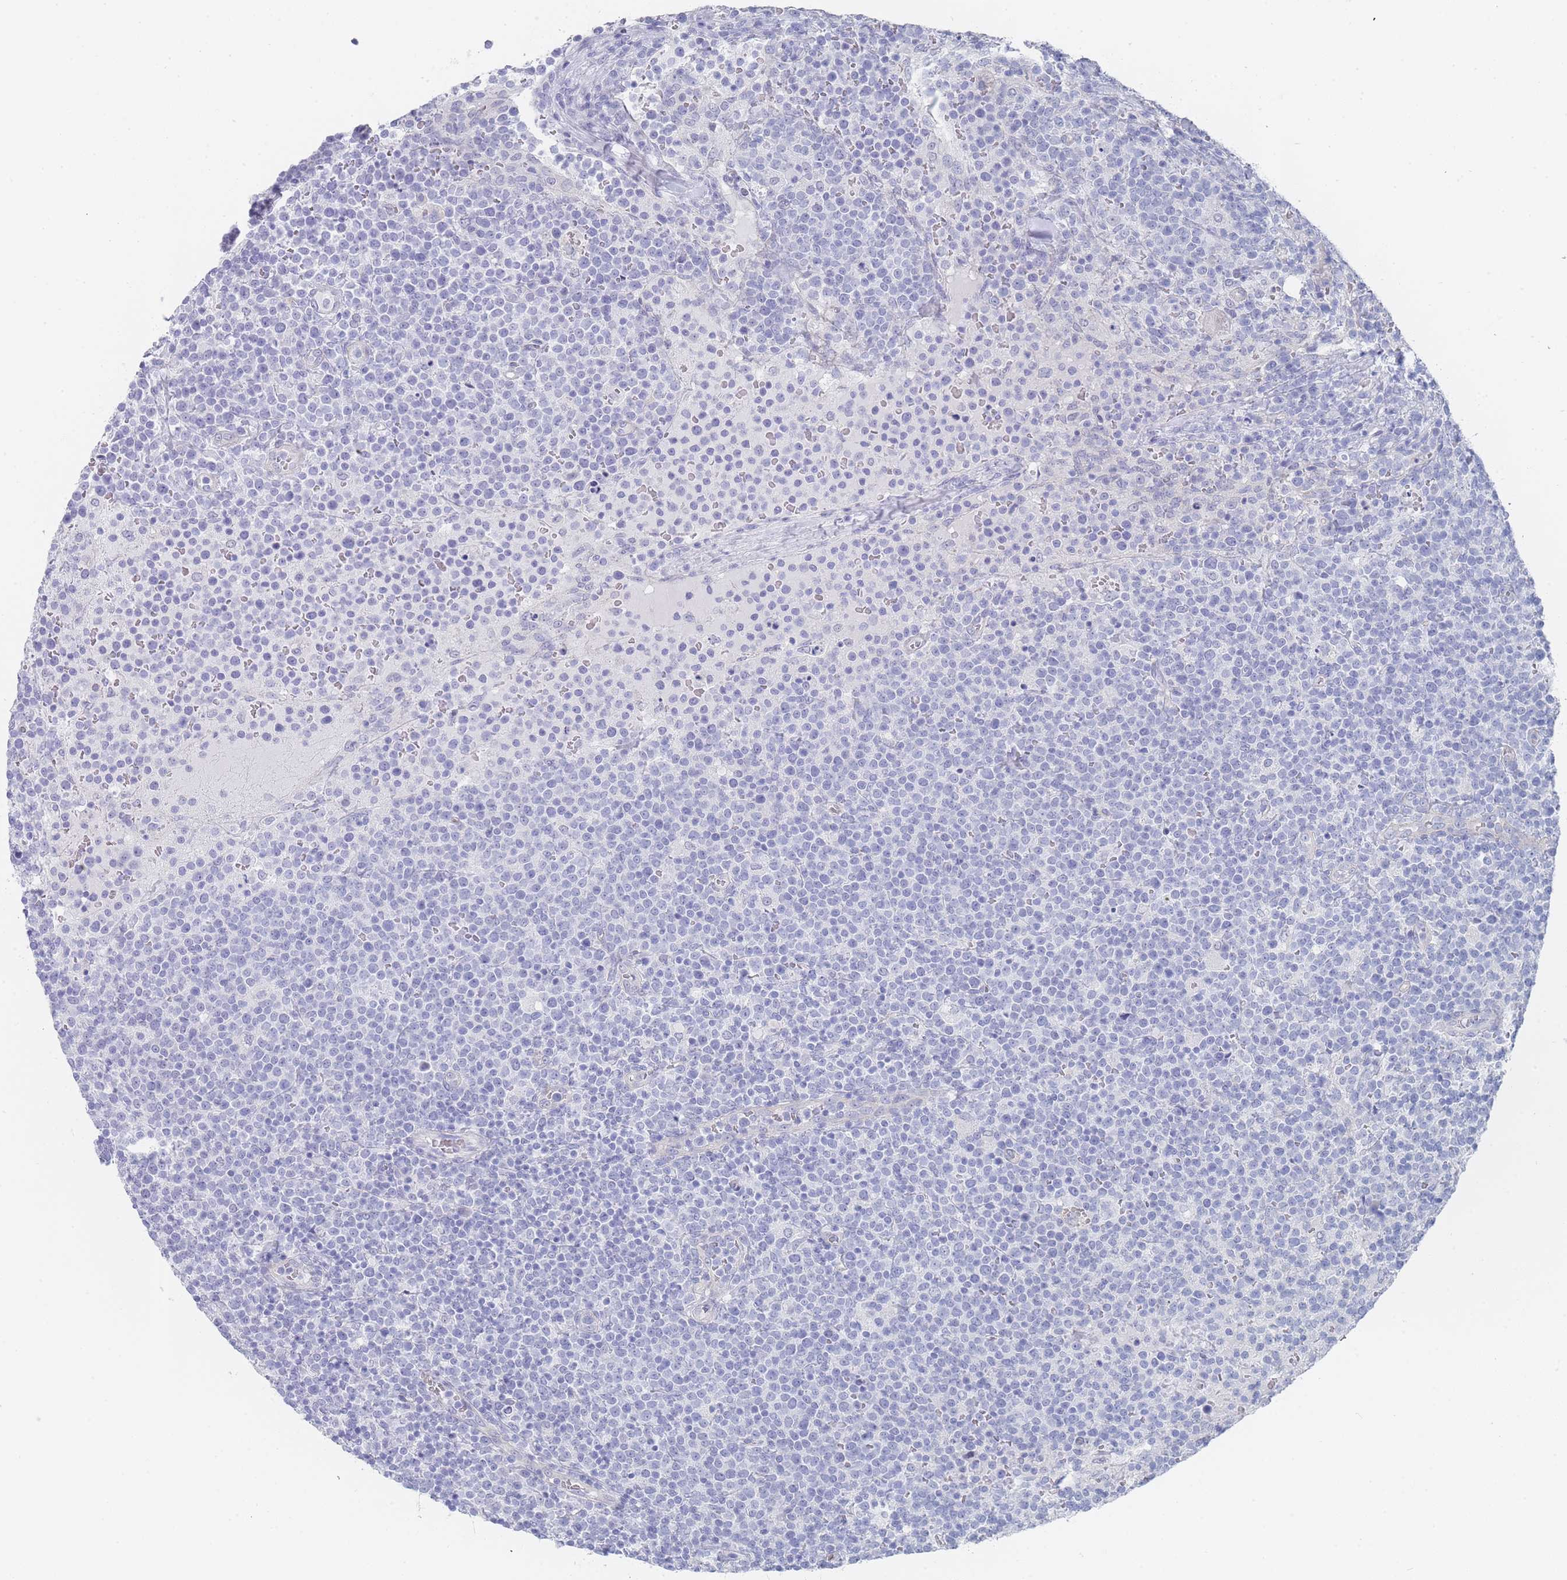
{"staining": {"intensity": "negative", "quantity": "none", "location": "none"}, "tissue": "lymphoma", "cell_type": "Tumor cells", "image_type": "cancer", "snomed": [{"axis": "morphology", "description": "Malignant lymphoma, non-Hodgkin's type, High grade"}, {"axis": "topography", "description": "Lymph node"}], "caption": "IHC histopathology image of neoplastic tissue: human lymphoma stained with DAB shows no significant protein positivity in tumor cells. Brightfield microscopy of immunohistochemistry stained with DAB (brown) and hematoxylin (blue), captured at high magnification.", "gene": "IMPG1", "patient": {"sex": "male", "age": 61}}